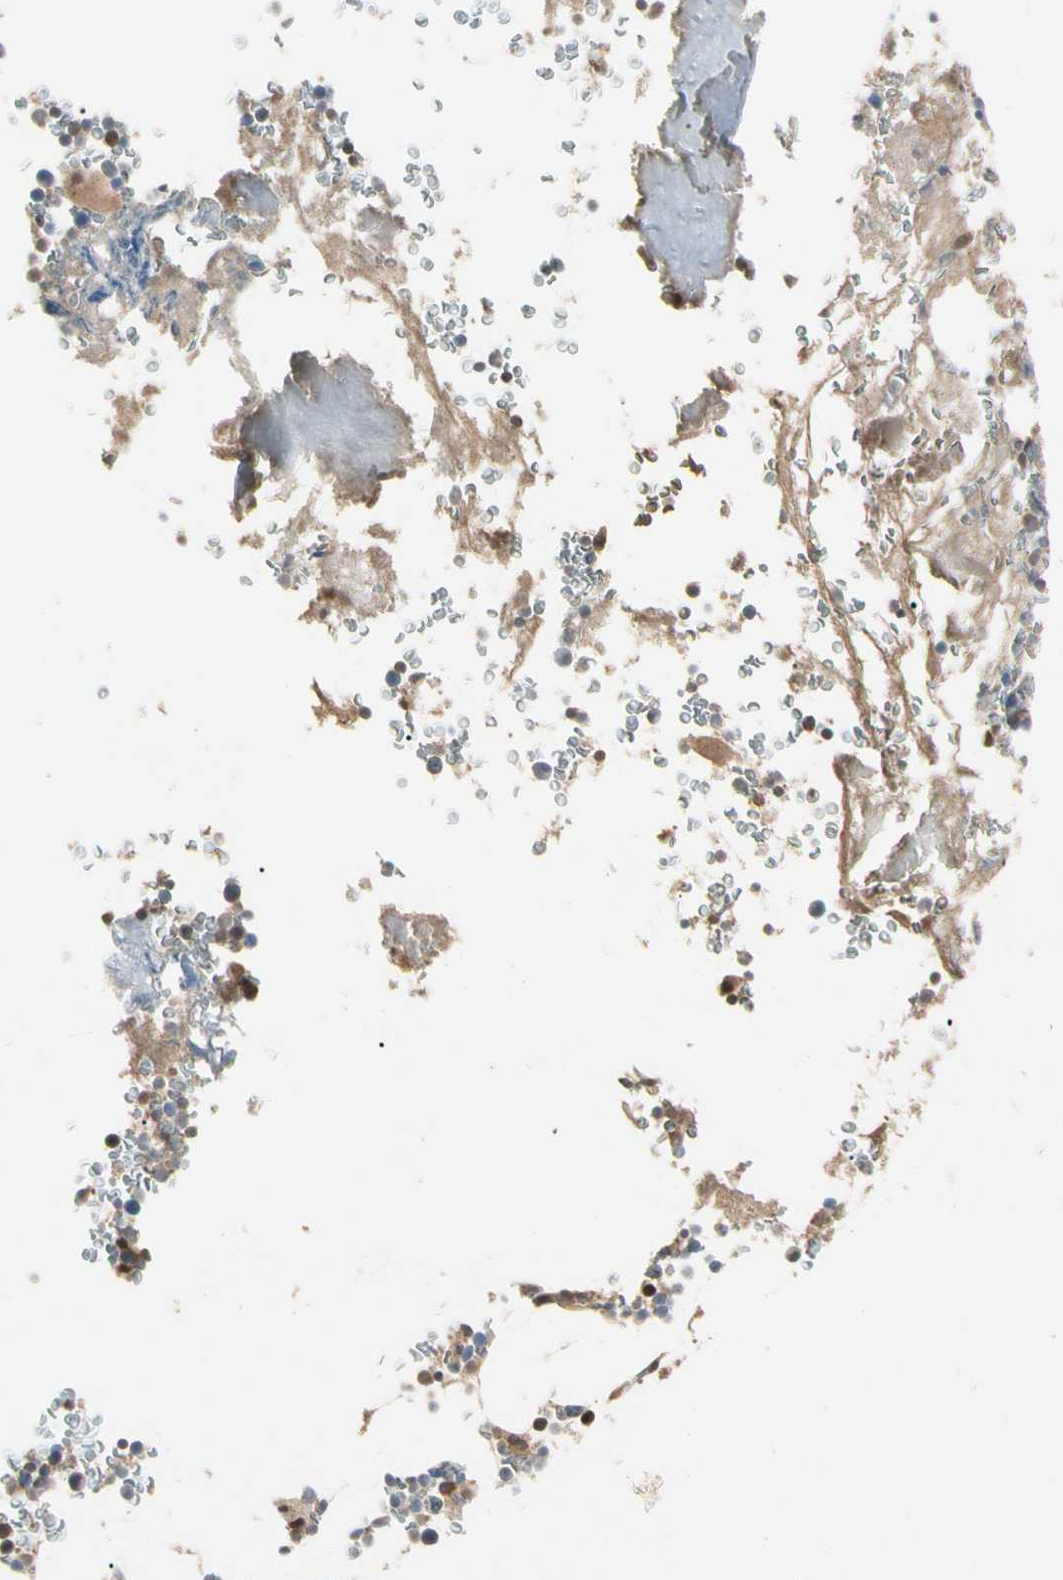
{"staining": {"intensity": "moderate", "quantity": "25%-75%", "location": "cytoplasmic/membranous"}, "tissue": "bone marrow", "cell_type": "Hematopoietic cells", "image_type": "normal", "snomed": [{"axis": "morphology", "description": "Normal tissue, NOS"}, {"axis": "topography", "description": "Bone marrow"}], "caption": "Immunohistochemical staining of benign human bone marrow demonstrates 25%-75% levels of moderate cytoplasmic/membranous protein expression in about 25%-75% of hematopoietic cells. (DAB (3,3'-diaminobenzidine) IHC, brown staining for protein, blue staining for nuclei).", "gene": "ATG4C", "patient": {"sex": "male"}}